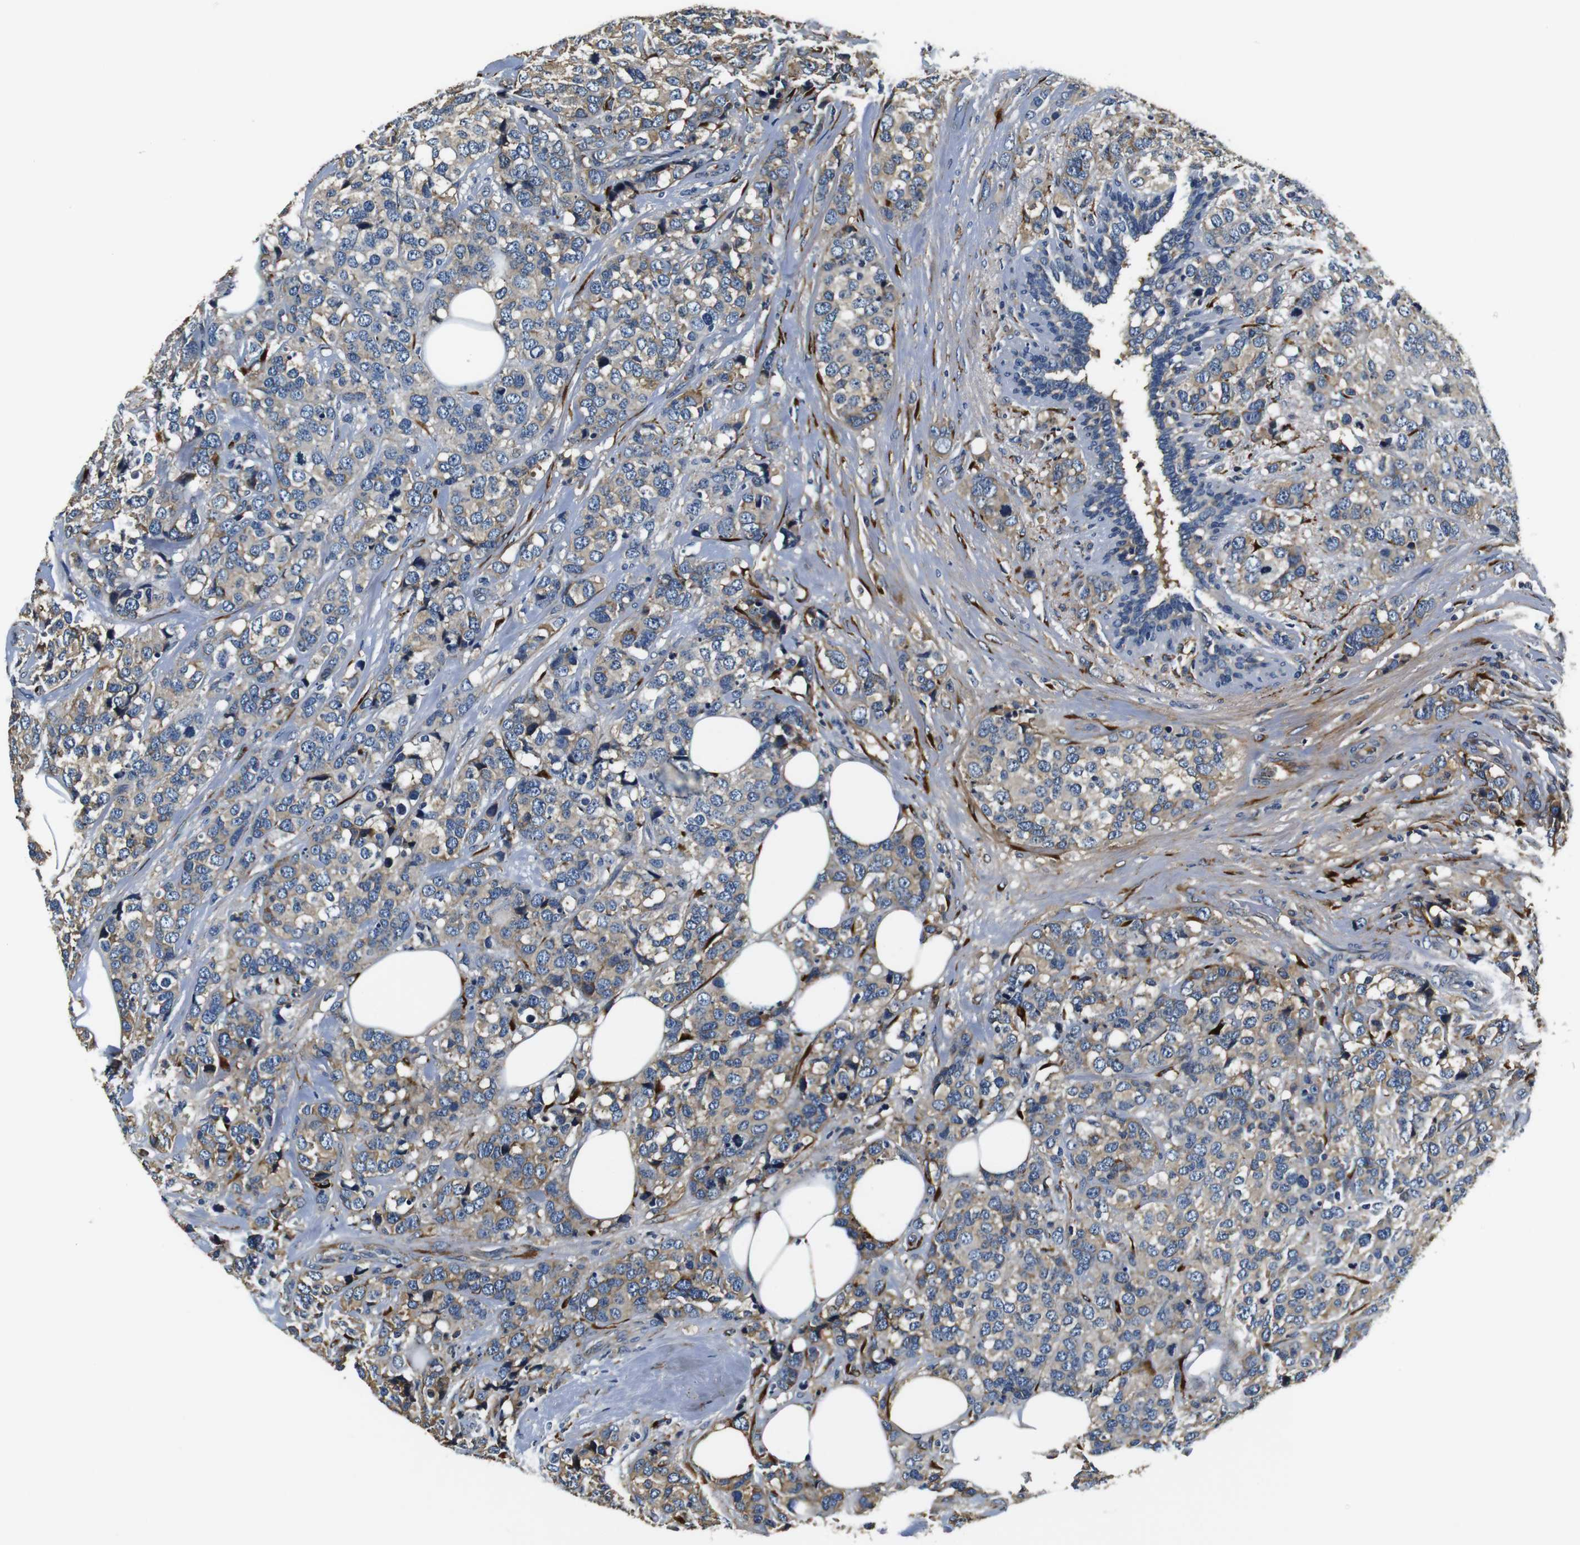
{"staining": {"intensity": "moderate", "quantity": "25%-75%", "location": "cytoplasmic/membranous"}, "tissue": "breast cancer", "cell_type": "Tumor cells", "image_type": "cancer", "snomed": [{"axis": "morphology", "description": "Lobular carcinoma"}, {"axis": "topography", "description": "Breast"}], "caption": "A histopathology image showing moderate cytoplasmic/membranous expression in about 25%-75% of tumor cells in breast lobular carcinoma, as visualized by brown immunohistochemical staining.", "gene": "COL1A1", "patient": {"sex": "female", "age": 59}}